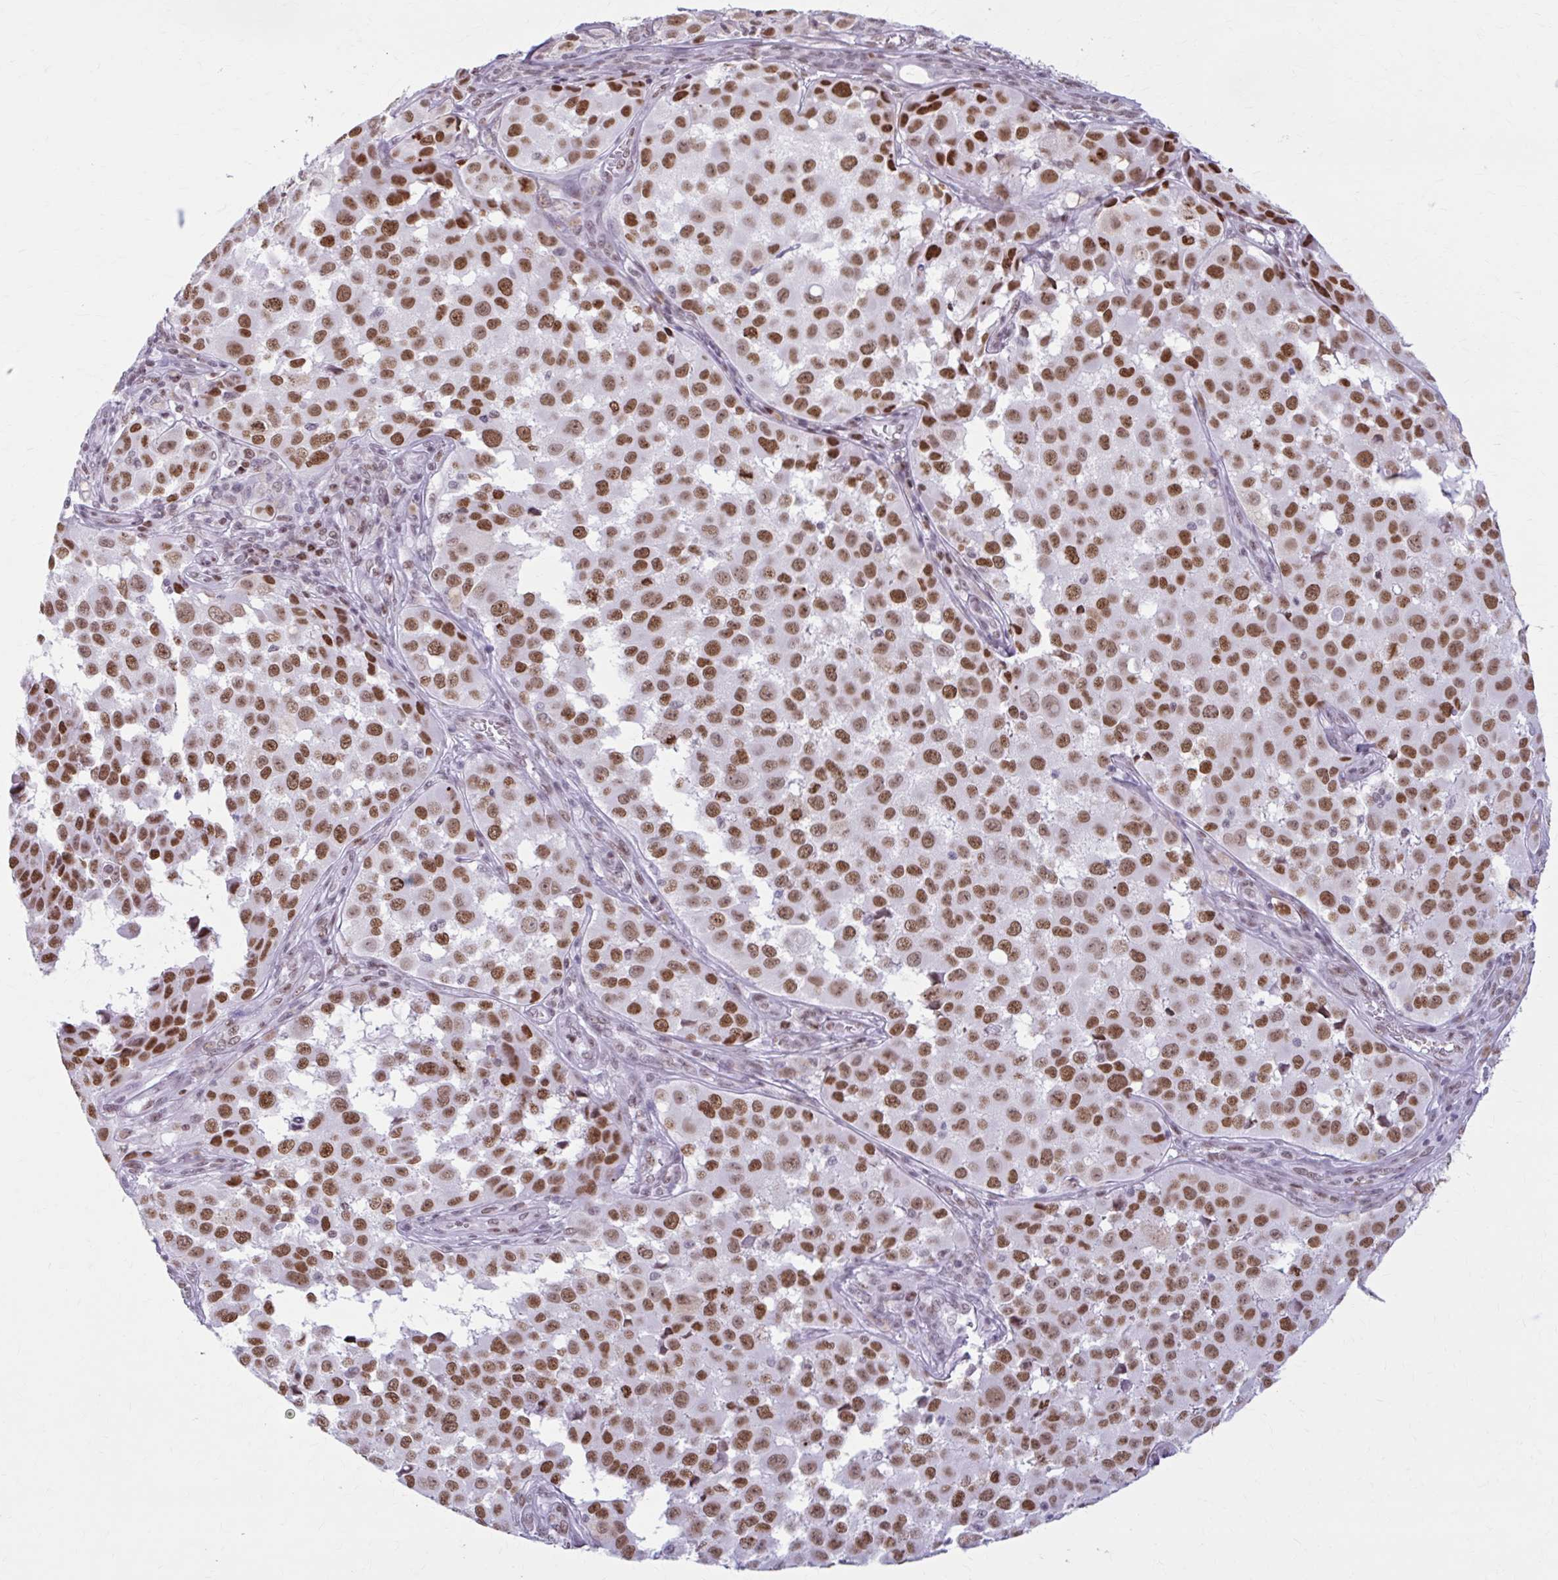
{"staining": {"intensity": "moderate", "quantity": ">75%", "location": "nuclear"}, "tissue": "melanoma", "cell_type": "Tumor cells", "image_type": "cancer", "snomed": [{"axis": "morphology", "description": "Malignant melanoma, NOS"}, {"axis": "topography", "description": "Skin"}], "caption": "Human malignant melanoma stained with a brown dye demonstrates moderate nuclear positive expression in about >75% of tumor cells.", "gene": "PABIR1", "patient": {"sex": "male", "age": 64}}